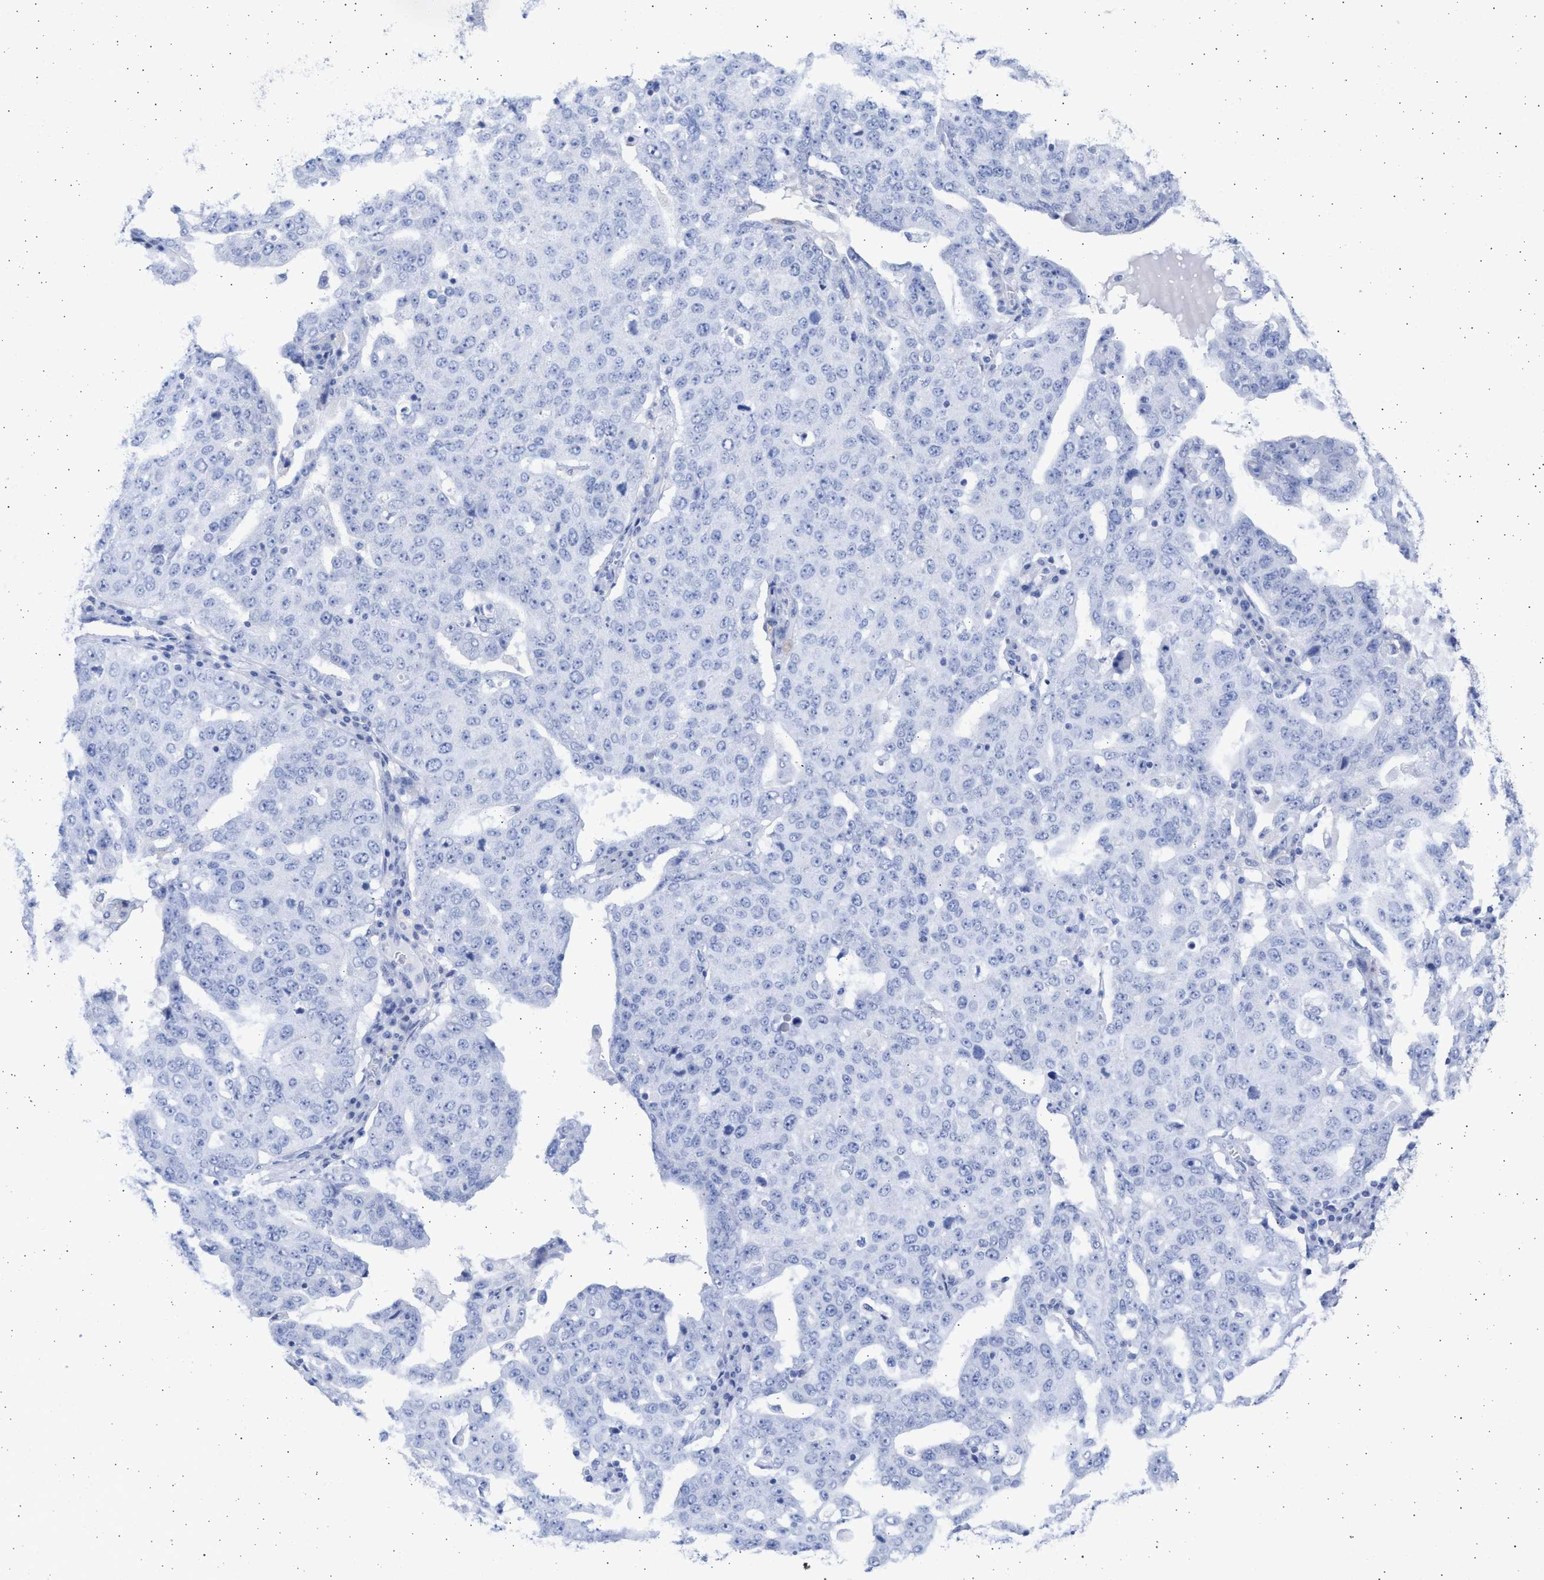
{"staining": {"intensity": "negative", "quantity": "none", "location": "none"}, "tissue": "ovarian cancer", "cell_type": "Tumor cells", "image_type": "cancer", "snomed": [{"axis": "morphology", "description": "Carcinoma, endometroid"}, {"axis": "topography", "description": "Ovary"}], "caption": "Immunohistochemistry of human ovarian endometroid carcinoma shows no staining in tumor cells. Nuclei are stained in blue.", "gene": "ALDOC", "patient": {"sex": "female", "age": 62}}